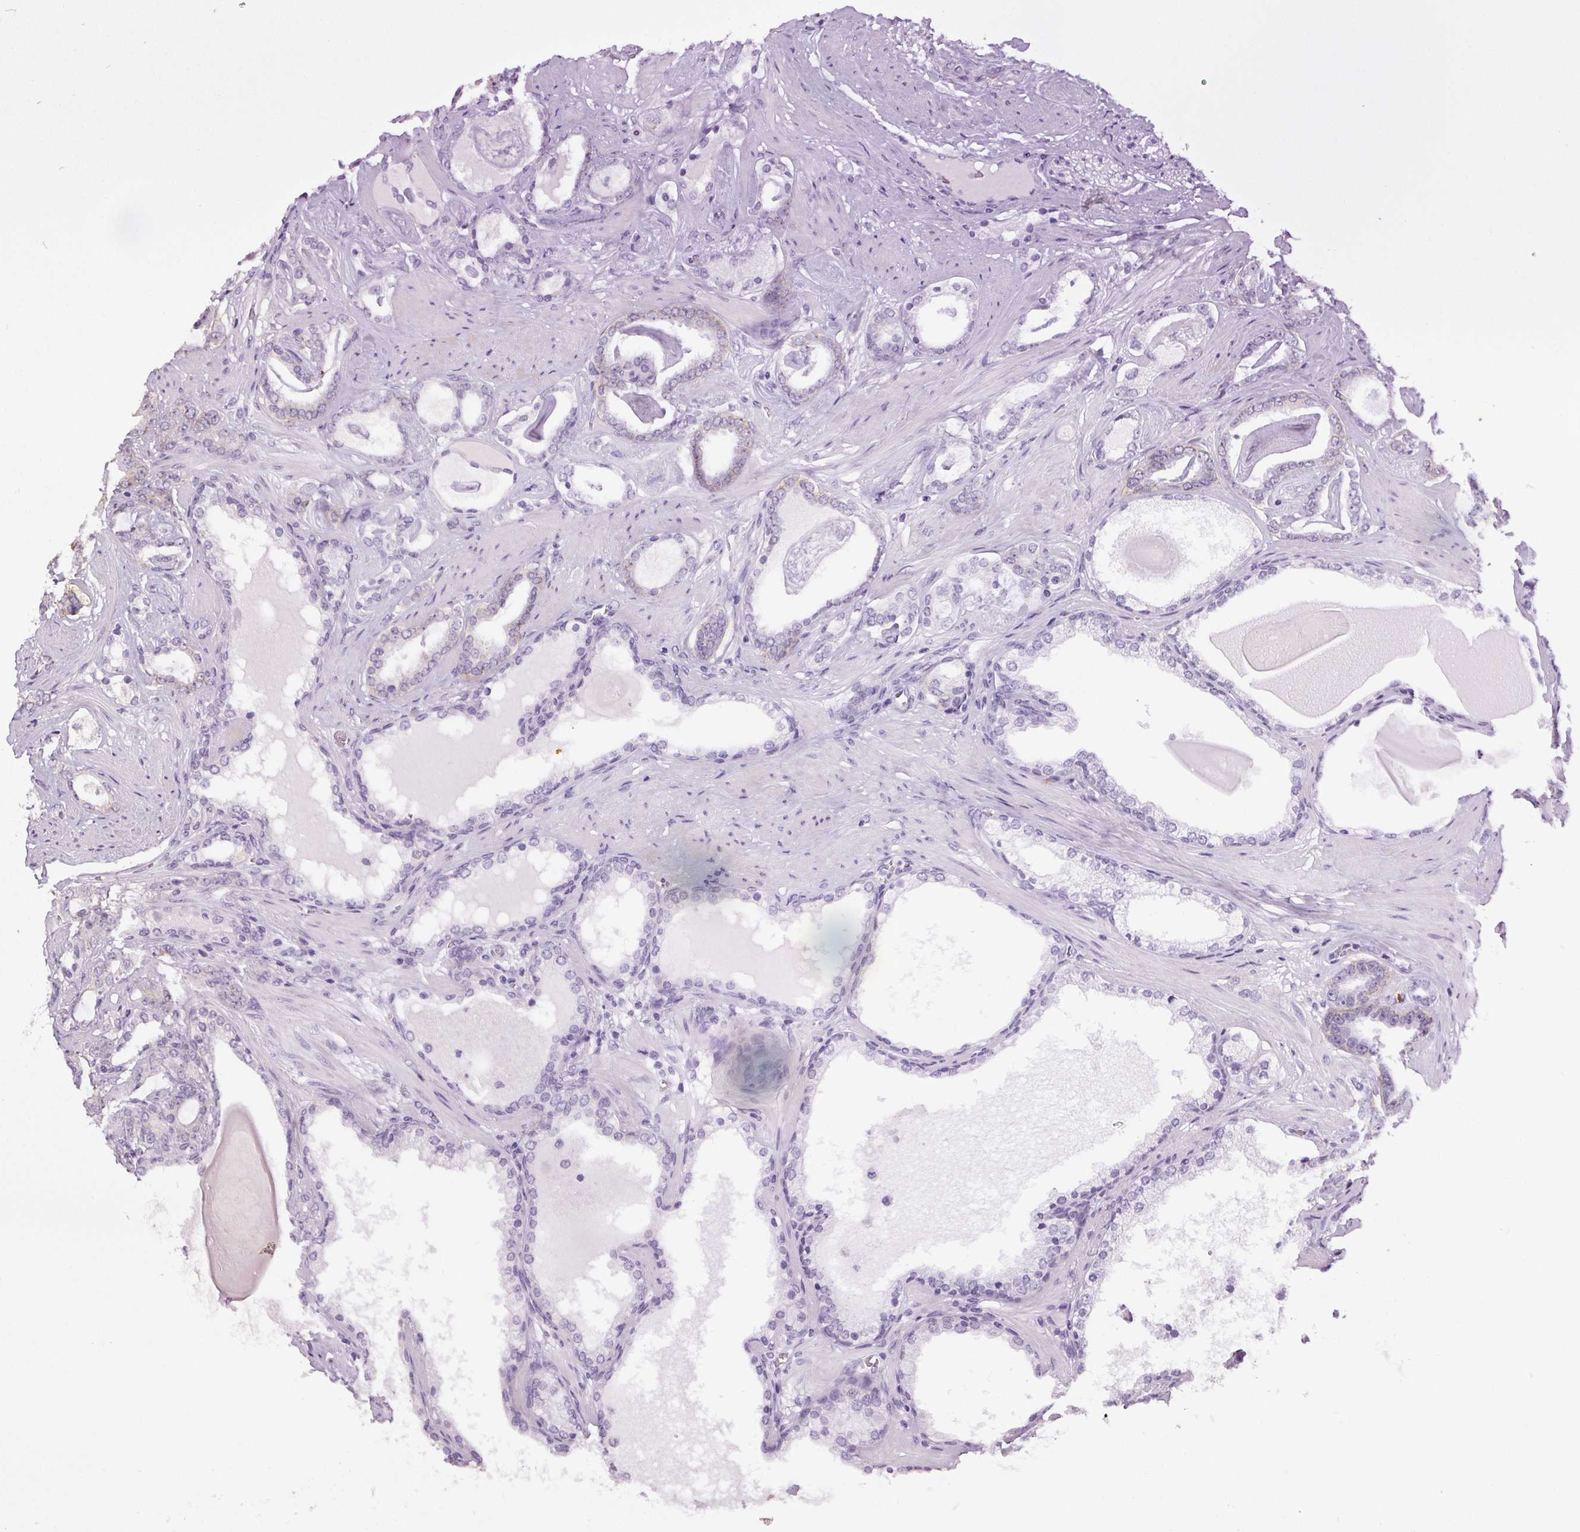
{"staining": {"intensity": "moderate", "quantity": "25%-75%", "location": "cytoplasmic/membranous"}, "tissue": "prostate cancer", "cell_type": "Tumor cells", "image_type": "cancer", "snomed": [{"axis": "morphology", "description": "Adenocarcinoma, High grade"}, {"axis": "topography", "description": "Prostate"}], "caption": "Immunohistochemistry (IHC) (DAB (3,3'-diaminobenzidine)) staining of human high-grade adenocarcinoma (prostate) shows moderate cytoplasmic/membranous protein expression in about 25%-75% of tumor cells. (Stains: DAB (3,3'-diaminobenzidine) in brown, nuclei in blue, Microscopy: brightfield microscopy at high magnification).", "gene": "EPHB3", "patient": {"sex": "male", "age": 63}}